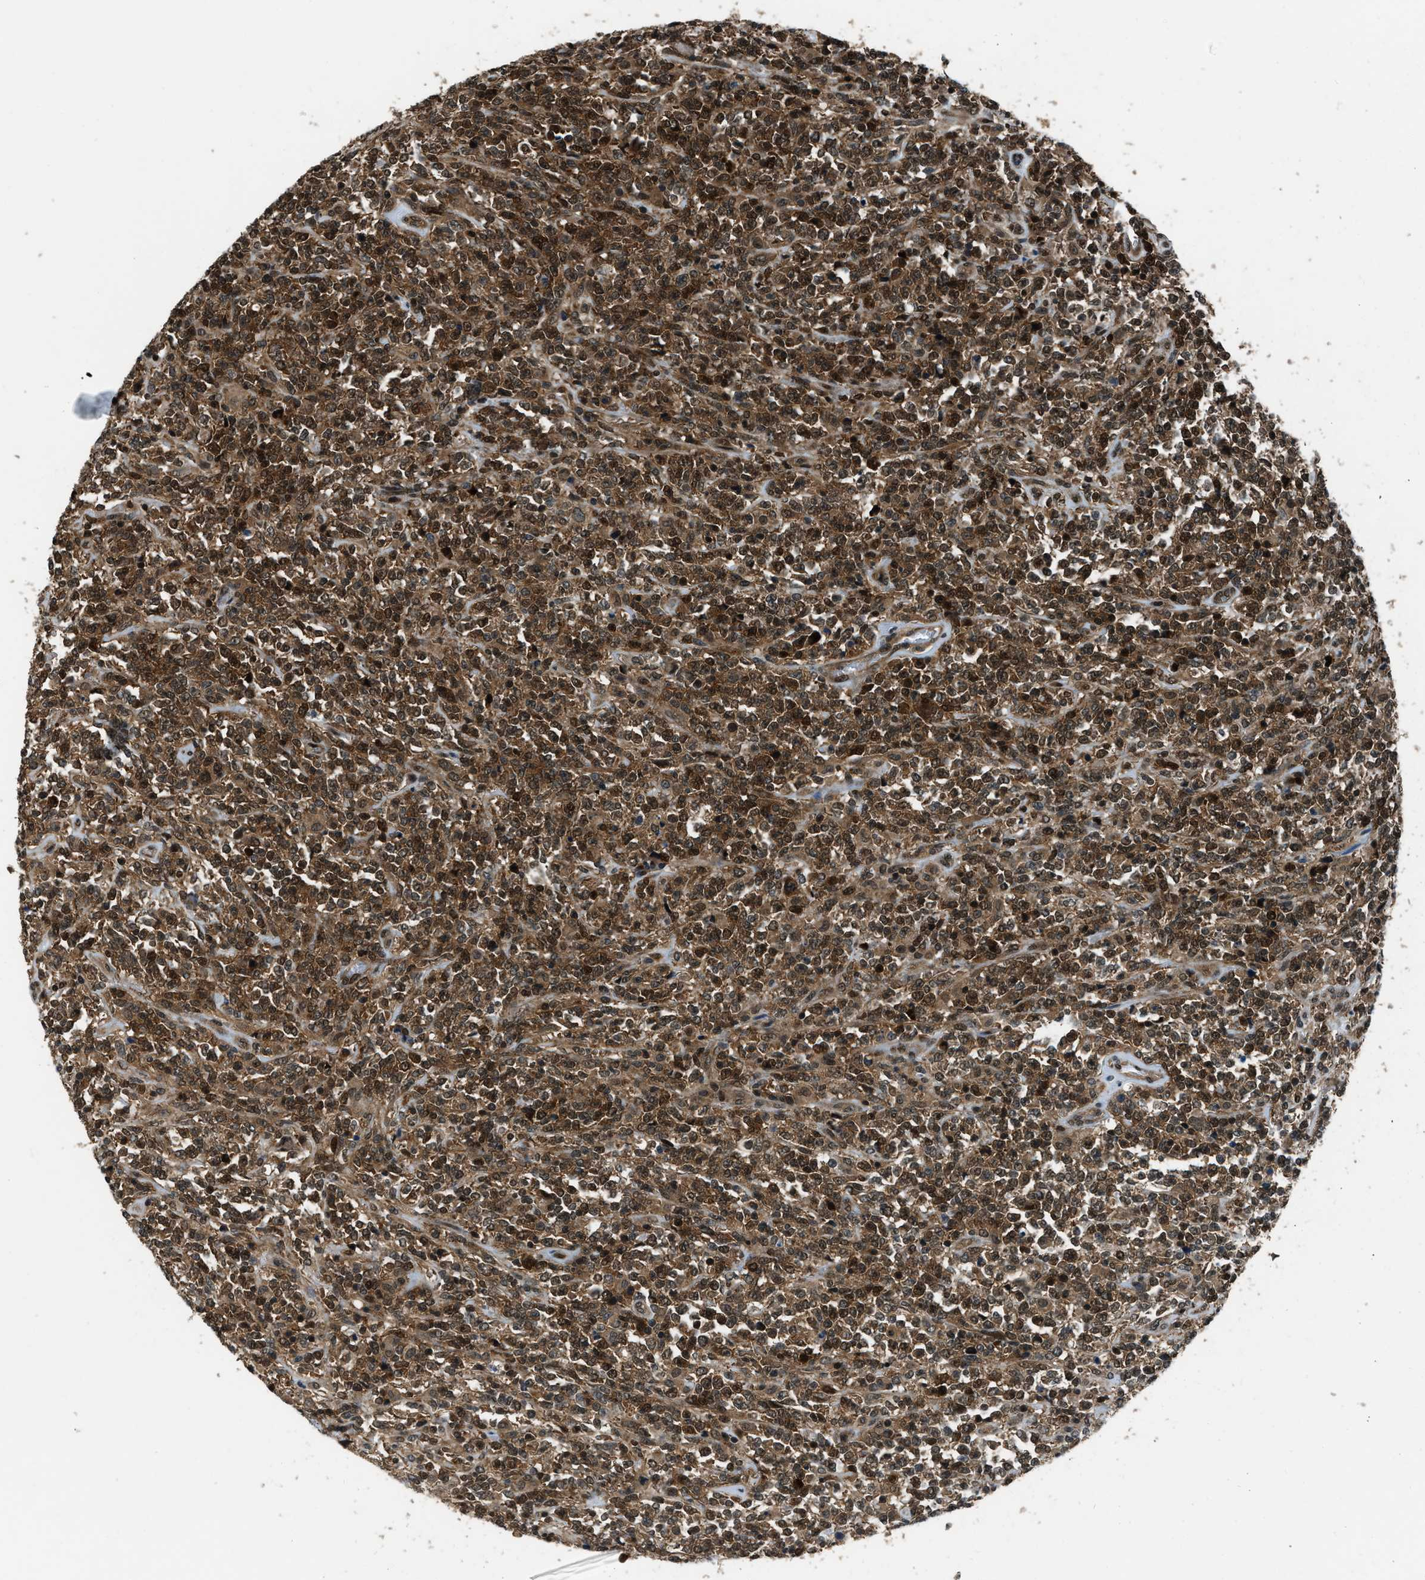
{"staining": {"intensity": "moderate", "quantity": ">75%", "location": "cytoplasmic/membranous,nuclear"}, "tissue": "lymphoma", "cell_type": "Tumor cells", "image_type": "cancer", "snomed": [{"axis": "morphology", "description": "Malignant lymphoma, non-Hodgkin's type, High grade"}, {"axis": "topography", "description": "Soft tissue"}], "caption": "Immunohistochemical staining of high-grade malignant lymphoma, non-Hodgkin's type demonstrates medium levels of moderate cytoplasmic/membranous and nuclear positivity in about >75% of tumor cells.", "gene": "NUDCD3", "patient": {"sex": "male", "age": 18}}